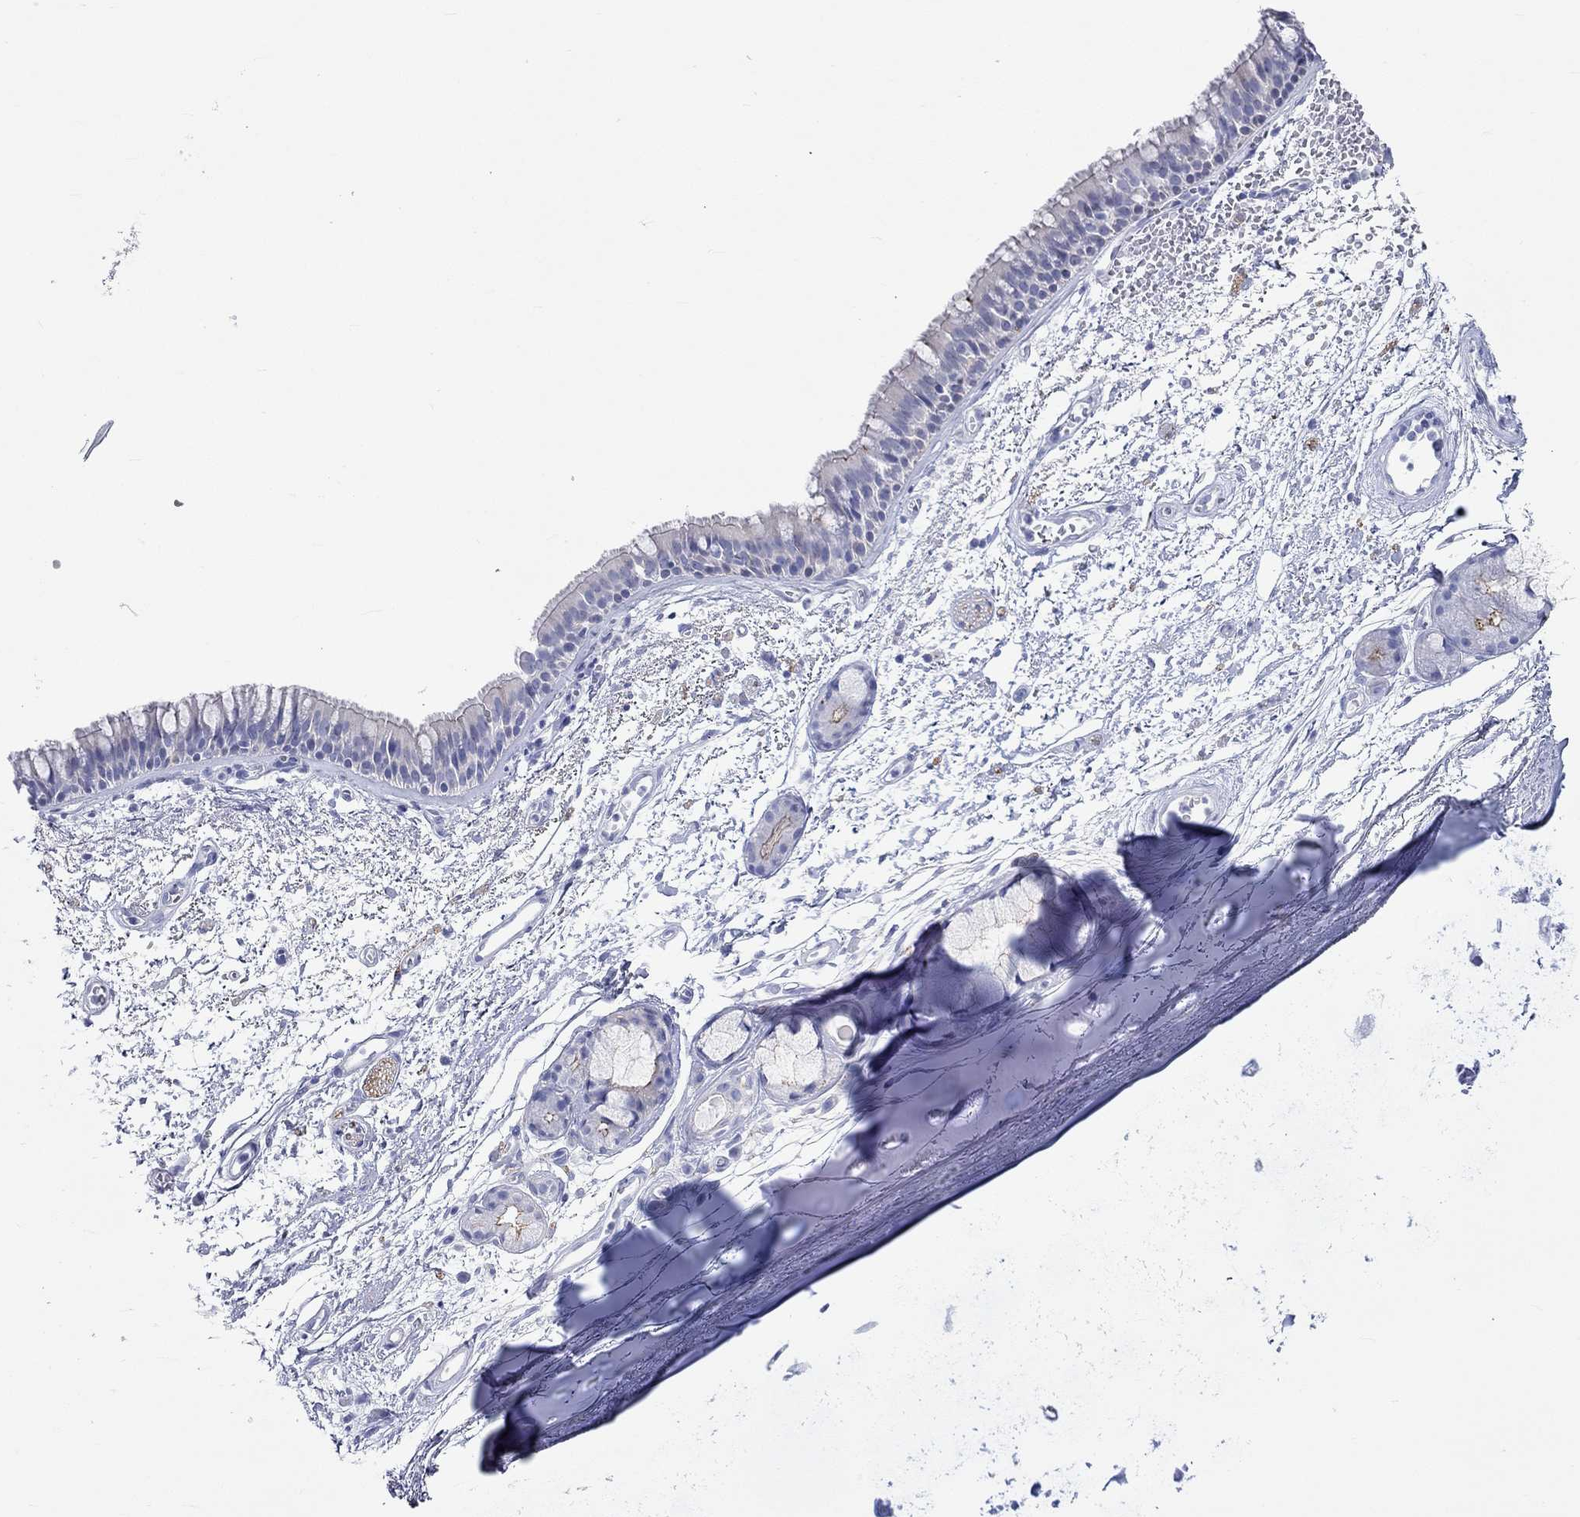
{"staining": {"intensity": "negative", "quantity": "none", "location": "none"}, "tissue": "bronchus", "cell_type": "Respiratory epithelial cells", "image_type": "normal", "snomed": [{"axis": "morphology", "description": "Normal tissue, NOS"}, {"axis": "topography", "description": "Cartilage tissue"}, {"axis": "topography", "description": "Bronchus"}], "caption": "An immunohistochemistry (IHC) photomicrograph of benign bronchus is shown. There is no staining in respiratory epithelial cells of bronchus. (DAB immunohistochemistry with hematoxylin counter stain).", "gene": "SPATA9", "patient": {"sex": "male", "age": 66}}